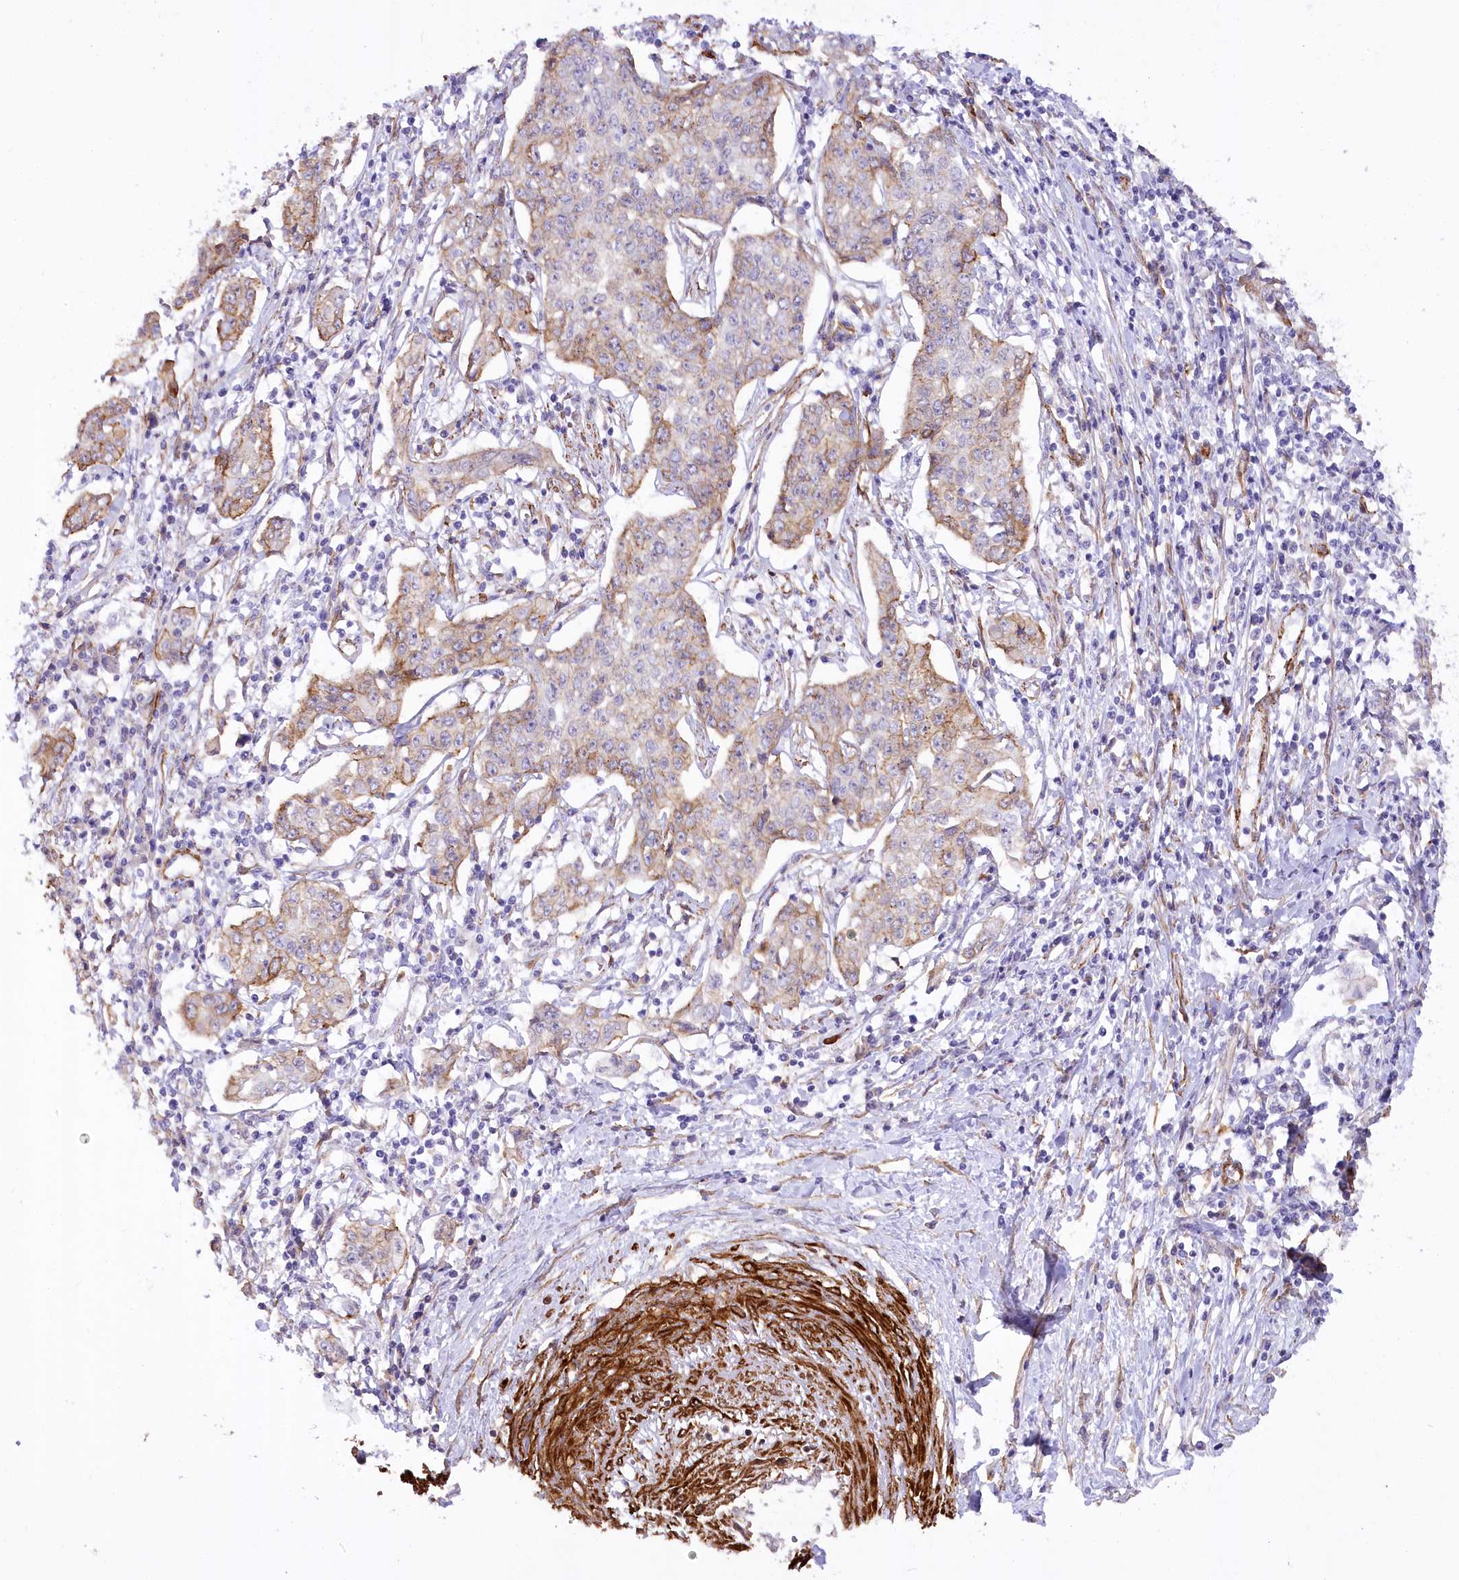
{"staining": {"intensity": "weak", "quantity": "<25%", "location": "cytoplasmic/membranous"}, "tissue": "cervical cancer", "cell_type": "Tumor cells", "image_type": "cancer", "snomed": [{"axis": "morphology", "description": "Squamous cell carcinoma, NOS"}, {"axis": "topography", "description": "Cervix"}], "caption": "An image of human squamous cell carcinoma (cervical) is negative for staining in tumor cells.", "gene": "SYNPO2", "patient": {"sex": "female", "age": 35}}